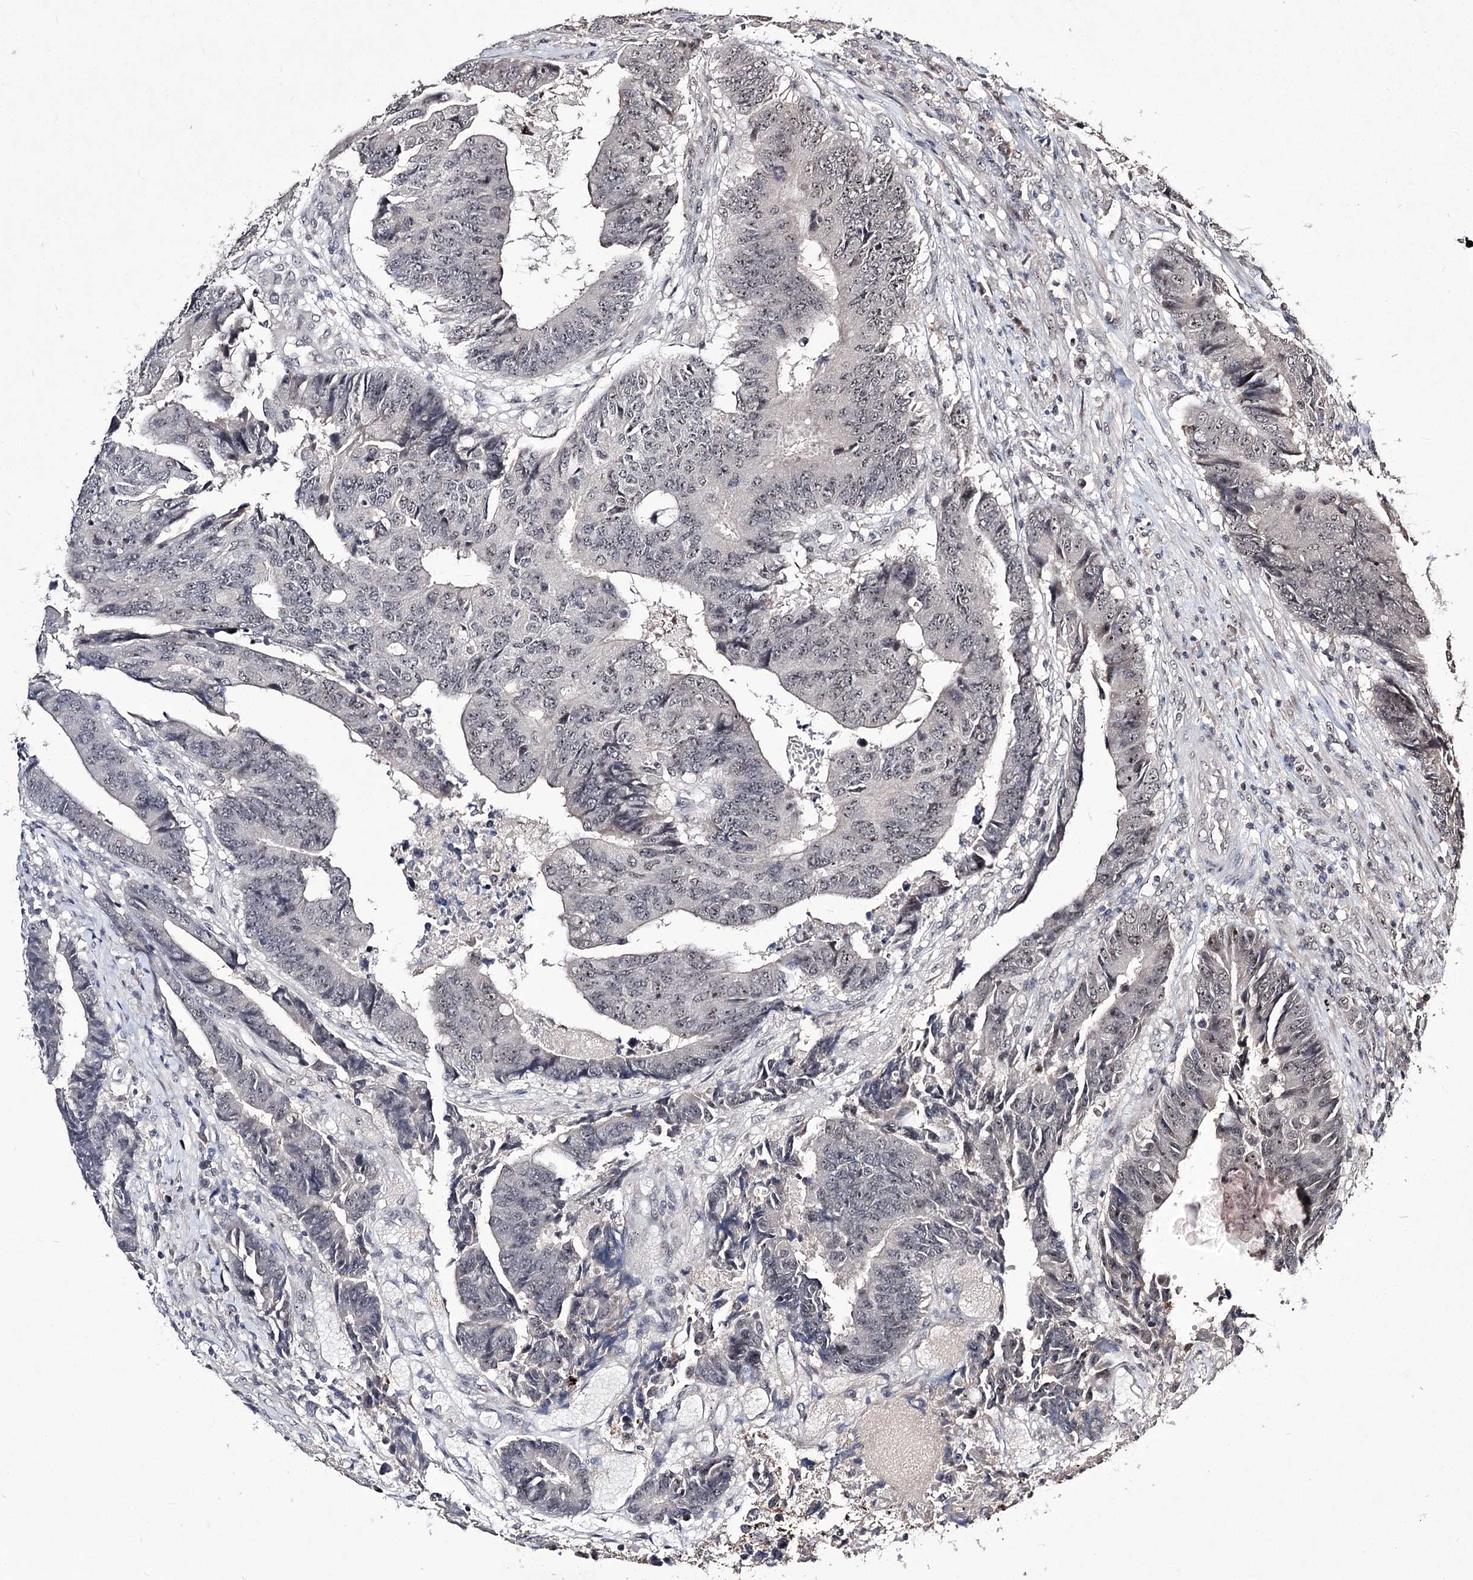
{"staining": {"intensity": "weak", "quantity": "<25%", "location": "nuclear"}, "tissue": "colorectal cancer", "cell_type": "Tumor cells", "image_type": "cancer", "snomed": [{"axis": "morphology", "description": "Adenocarcinoma, NOS"}, {"axis": "topography", "description": "Rectum"}], "caption": "Protein analysis of colorectal adenocarcinoma shows no significant positivity in tumor cells. (Stains: DAB immunohistochemistry with hematoxylin counter stain, Microscopy: brightfield microscopy at high magnification).", "gene": "VGLL4", "patient": {"sex": "male", "age": 84}}